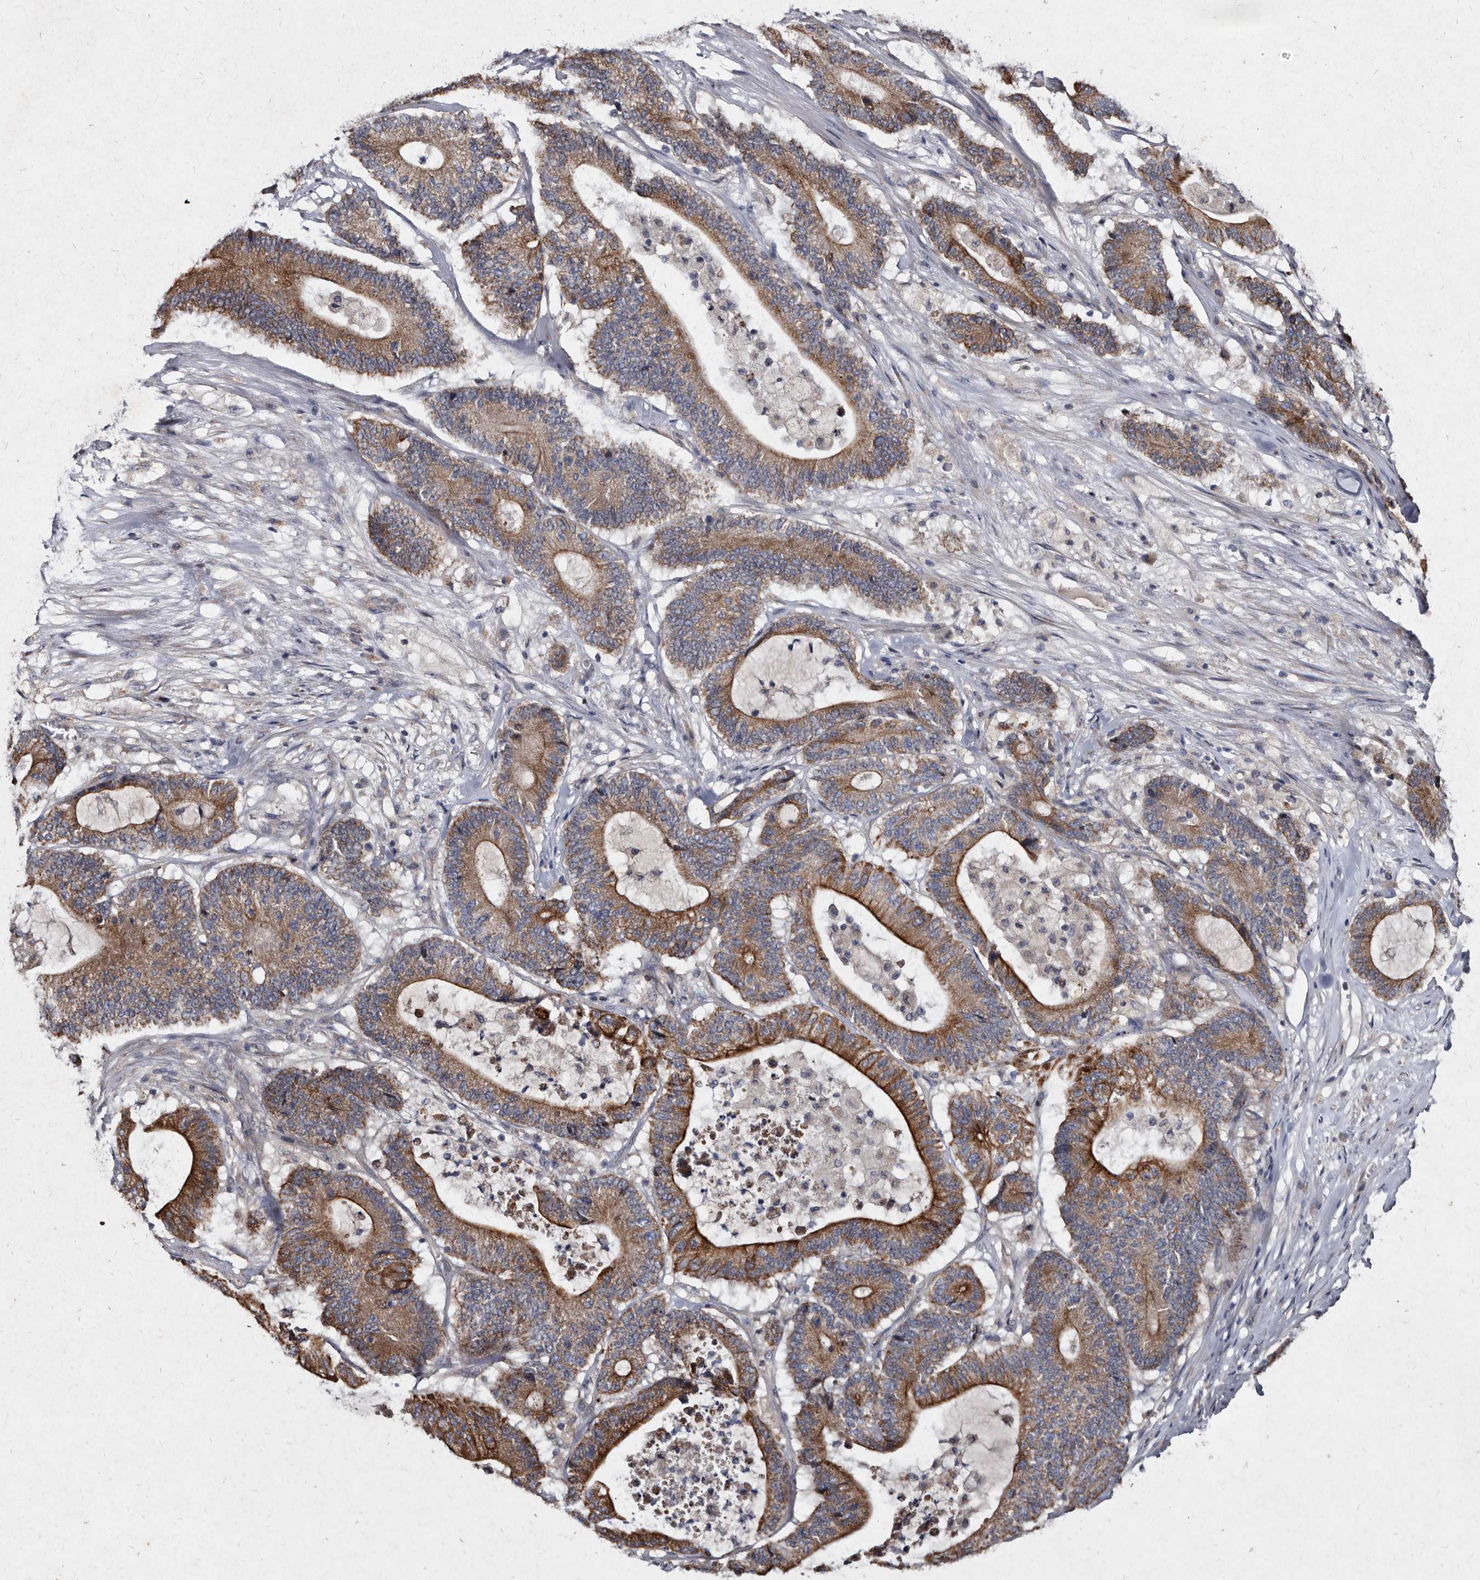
{"staining": {"intensity": "moderate", "quantity": "25%-75%", "location": "cytoplasmic/membranous"}, "tissue": "colorectal cancer", "cell_type": "Tumor cells", "image_type": "cancer", "snomed": [{"axis": "morphology", "description": "Adenocarcinoma, NOS"}, {"axis": "topography", "description": "Colon"}], "caption": "IHC of colorectal adenocarcinoma demonstrates medium levels of moderate cytoplasmic/membranous expression in about 25%-75% of tumor cells.", "gene": "YPEL3", "patient": {"sex": "female", "age": 84}}